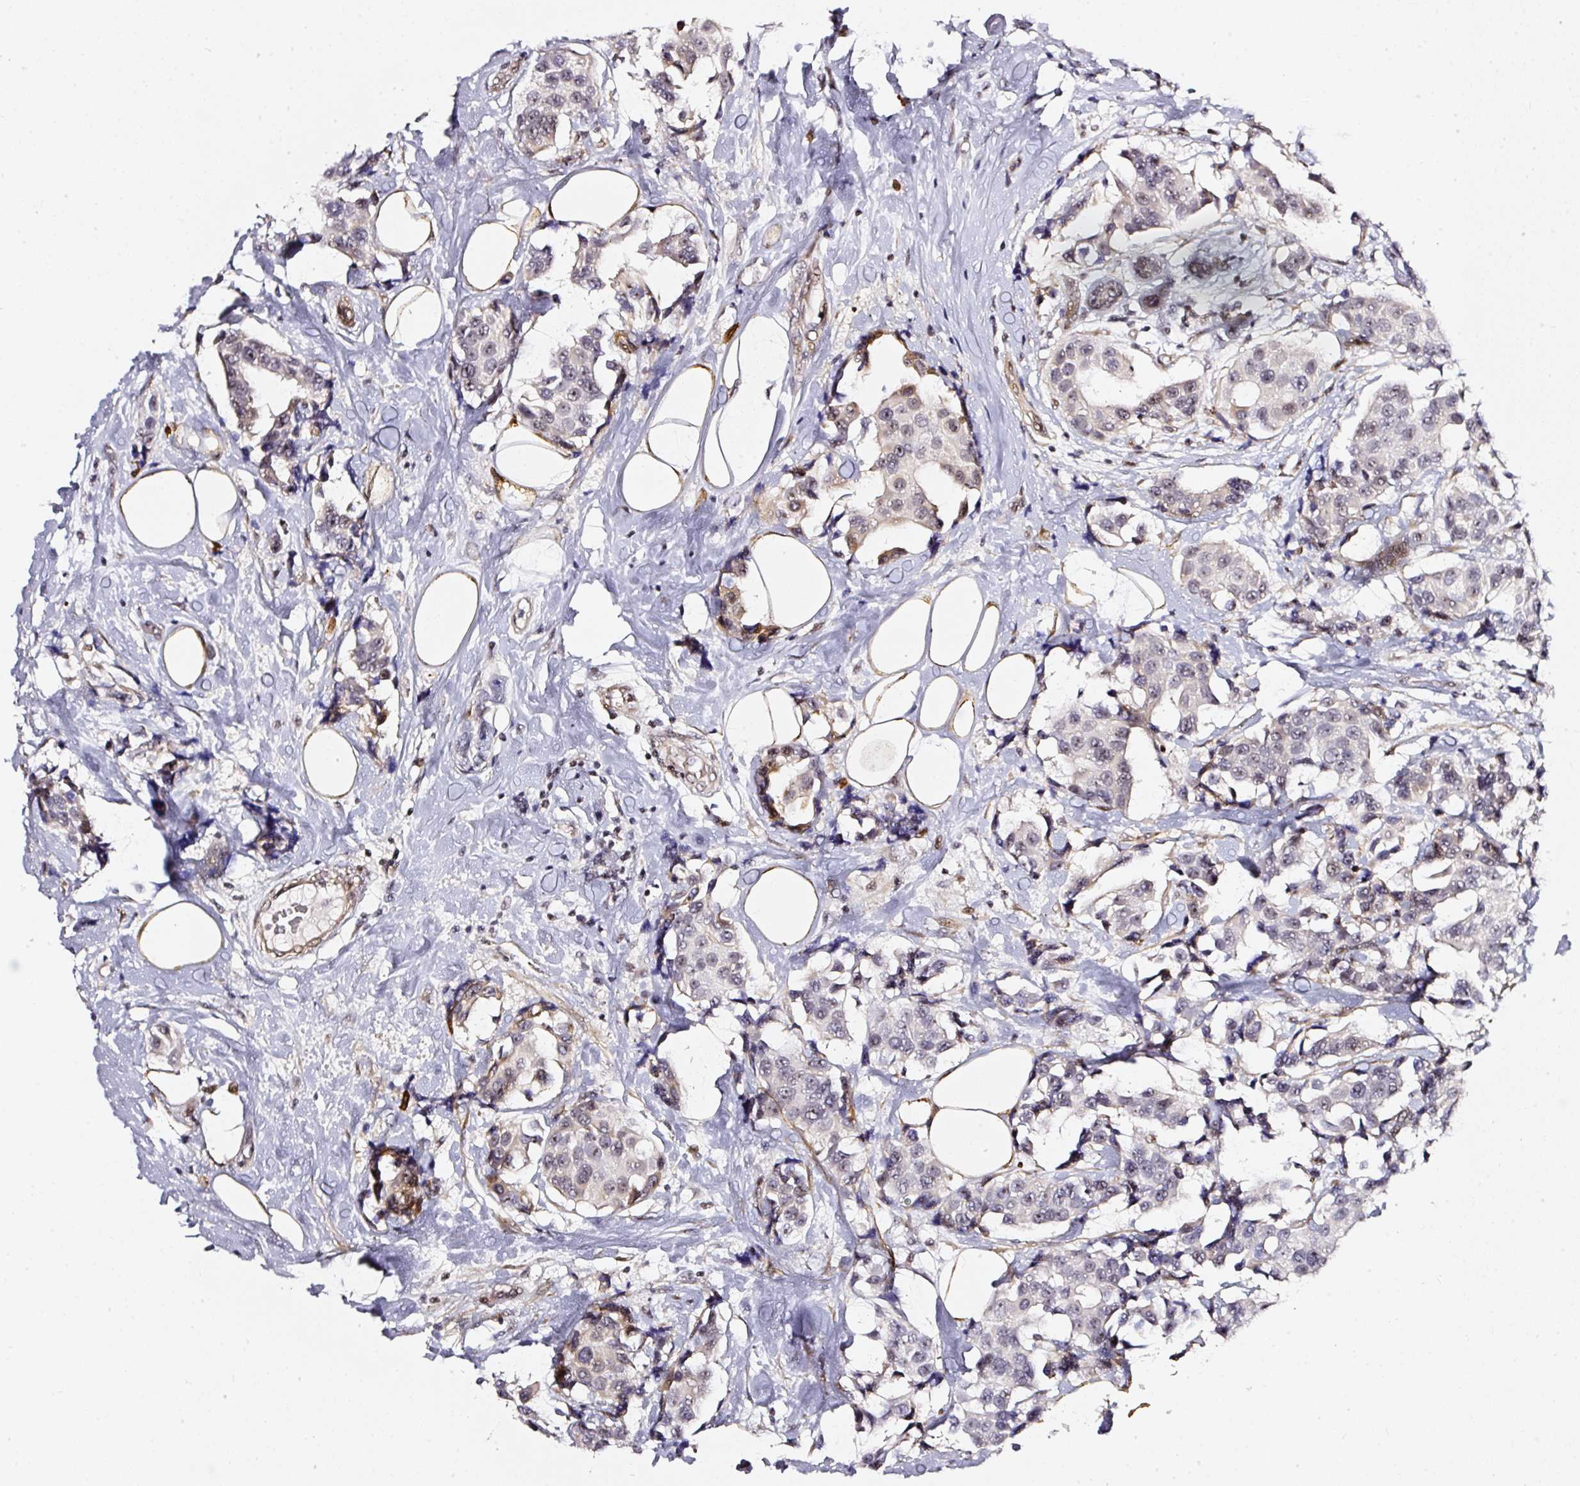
{"staining": {"intensity": "negative", "quantity": "none", "location": "none"}, "tissue": "breast cancer", "cell_type": "Tumor cells", "image_type": "cancer", "snomed": [{"axis": "morphology", "description": "Normal tissue, NOS"}, {"axis": "morphology", "description": "Duct carcinoma"}, {"axis": "topography", "description": "Breast"}], "caption": "Protein analysis of breast cancer (invasive ductal carcinoma) reveals no significant expression in tumor cells. The staining is performed using DAB (3,3'-diaminobenzidine) brown chromogen with nuclei counter-stained in using hematoxylin.", "gene": "MXRA8", "patient": {"sex": "female", "age": 39}}